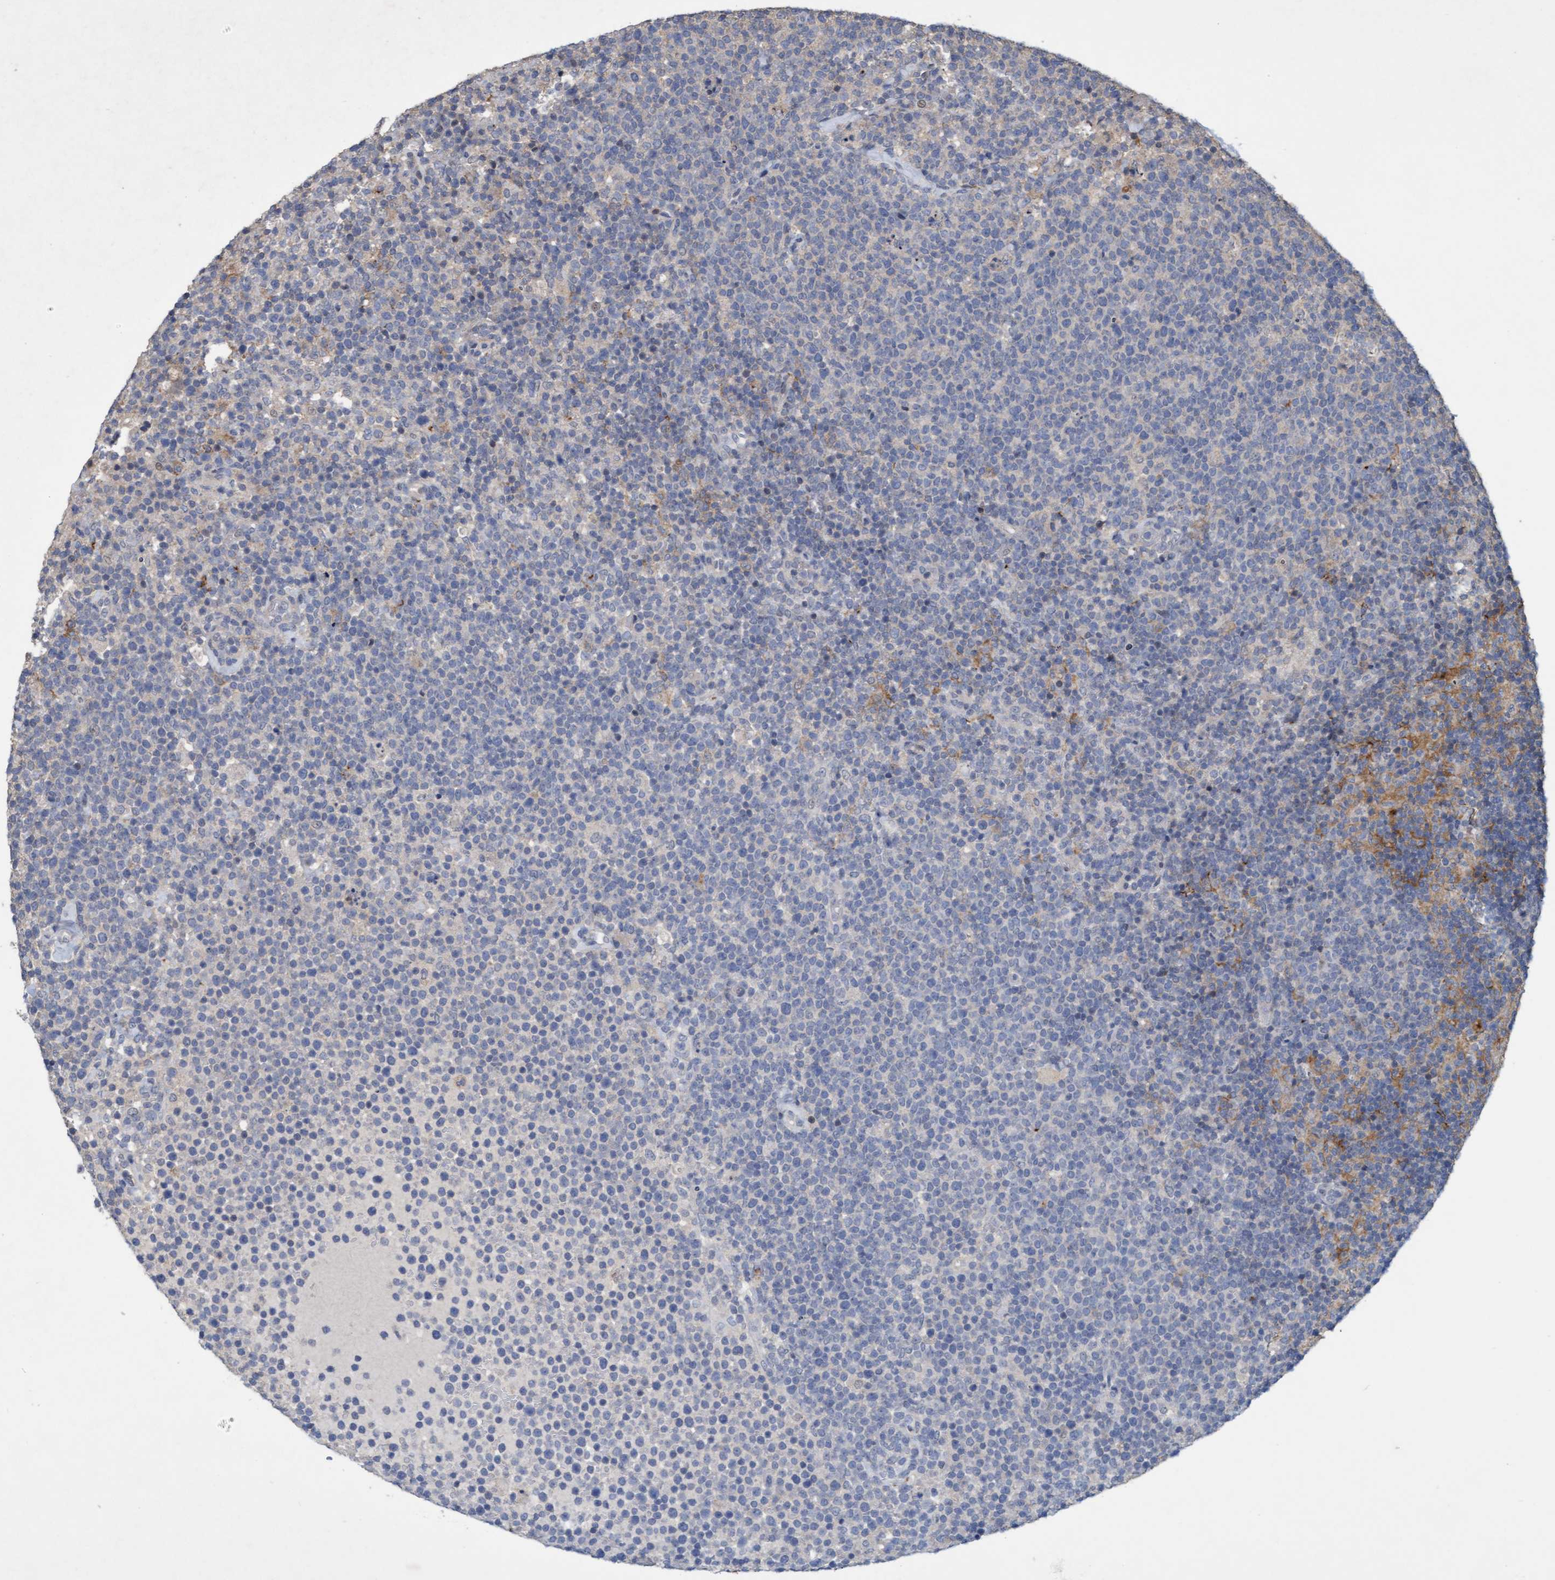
{"staining": {"intensity": "negative", "quantity": "none", "location": "none"}, "tissue": "lymphoma", "cell_type": "Tumor cells", "image_type": "cancer", "snomed": [{"axis": "morphology", "description": "Malignant lymphoma, non-Hodgkin's type, High grade"}, {"axis": "topography", "description": "Lymph node"}], "caption": "Image shows no significant protein positivity in tumor cells of lymphoma.", "gene": "ZNF677", "patient": {"sex": "male", "age": 61}}